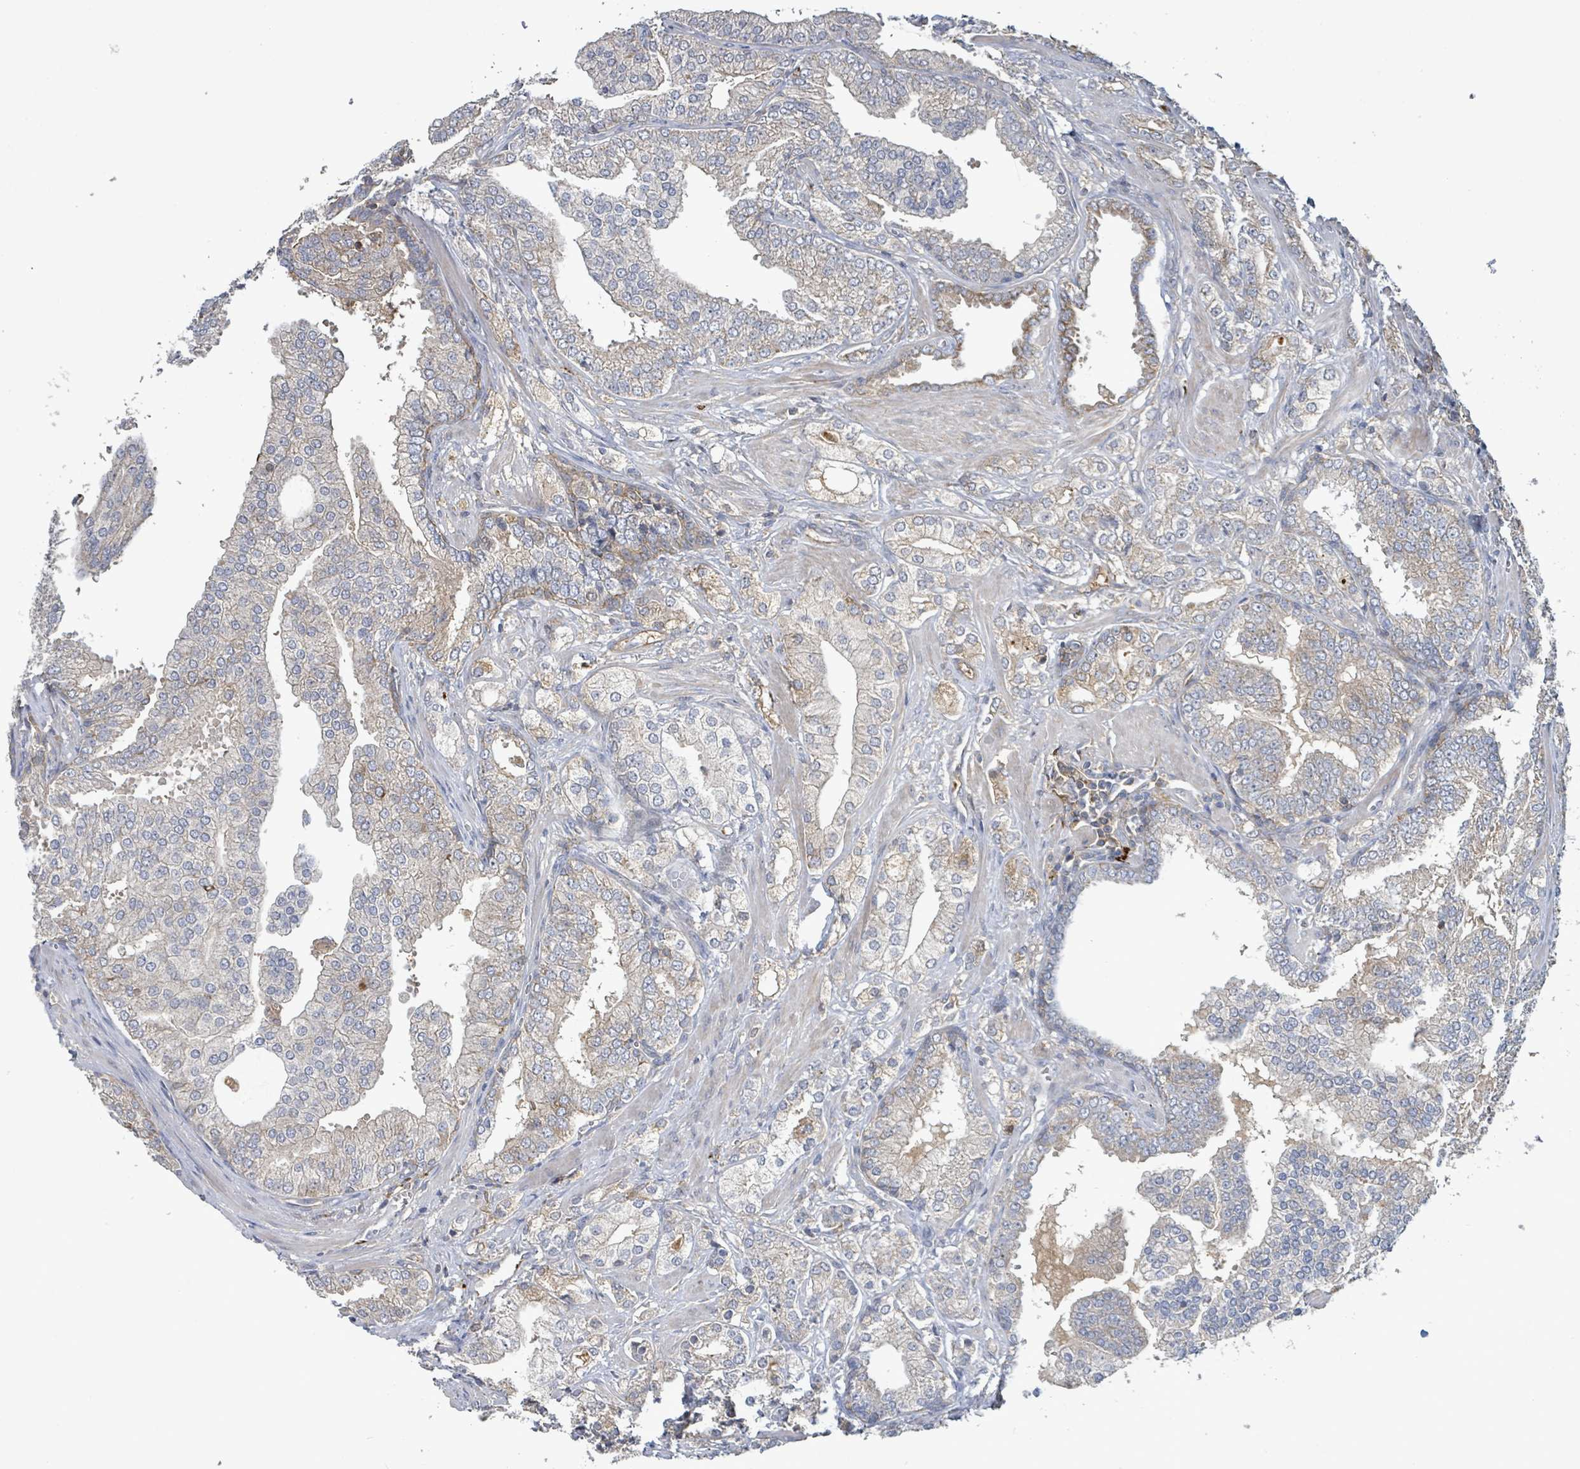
{"staining": {"intensity": "weak", "quantity": "<25%", "location": "cytoplasmic/membranous"}, "tissue": "prostate cancer", "cell_type": "Tumor cells", "image_type": "cancer", "snomed": [{"axis": "morphology", "description": "Adenocarcinoma, High grade"}, {"axis": "topography", "description": "Prostate"}], "caption": "Tumor cells show no significant expression in prostate high-grade adenocarcinoma.", "gene": "PLAAT1", "patient": {"sex": "male", "age": 50}}